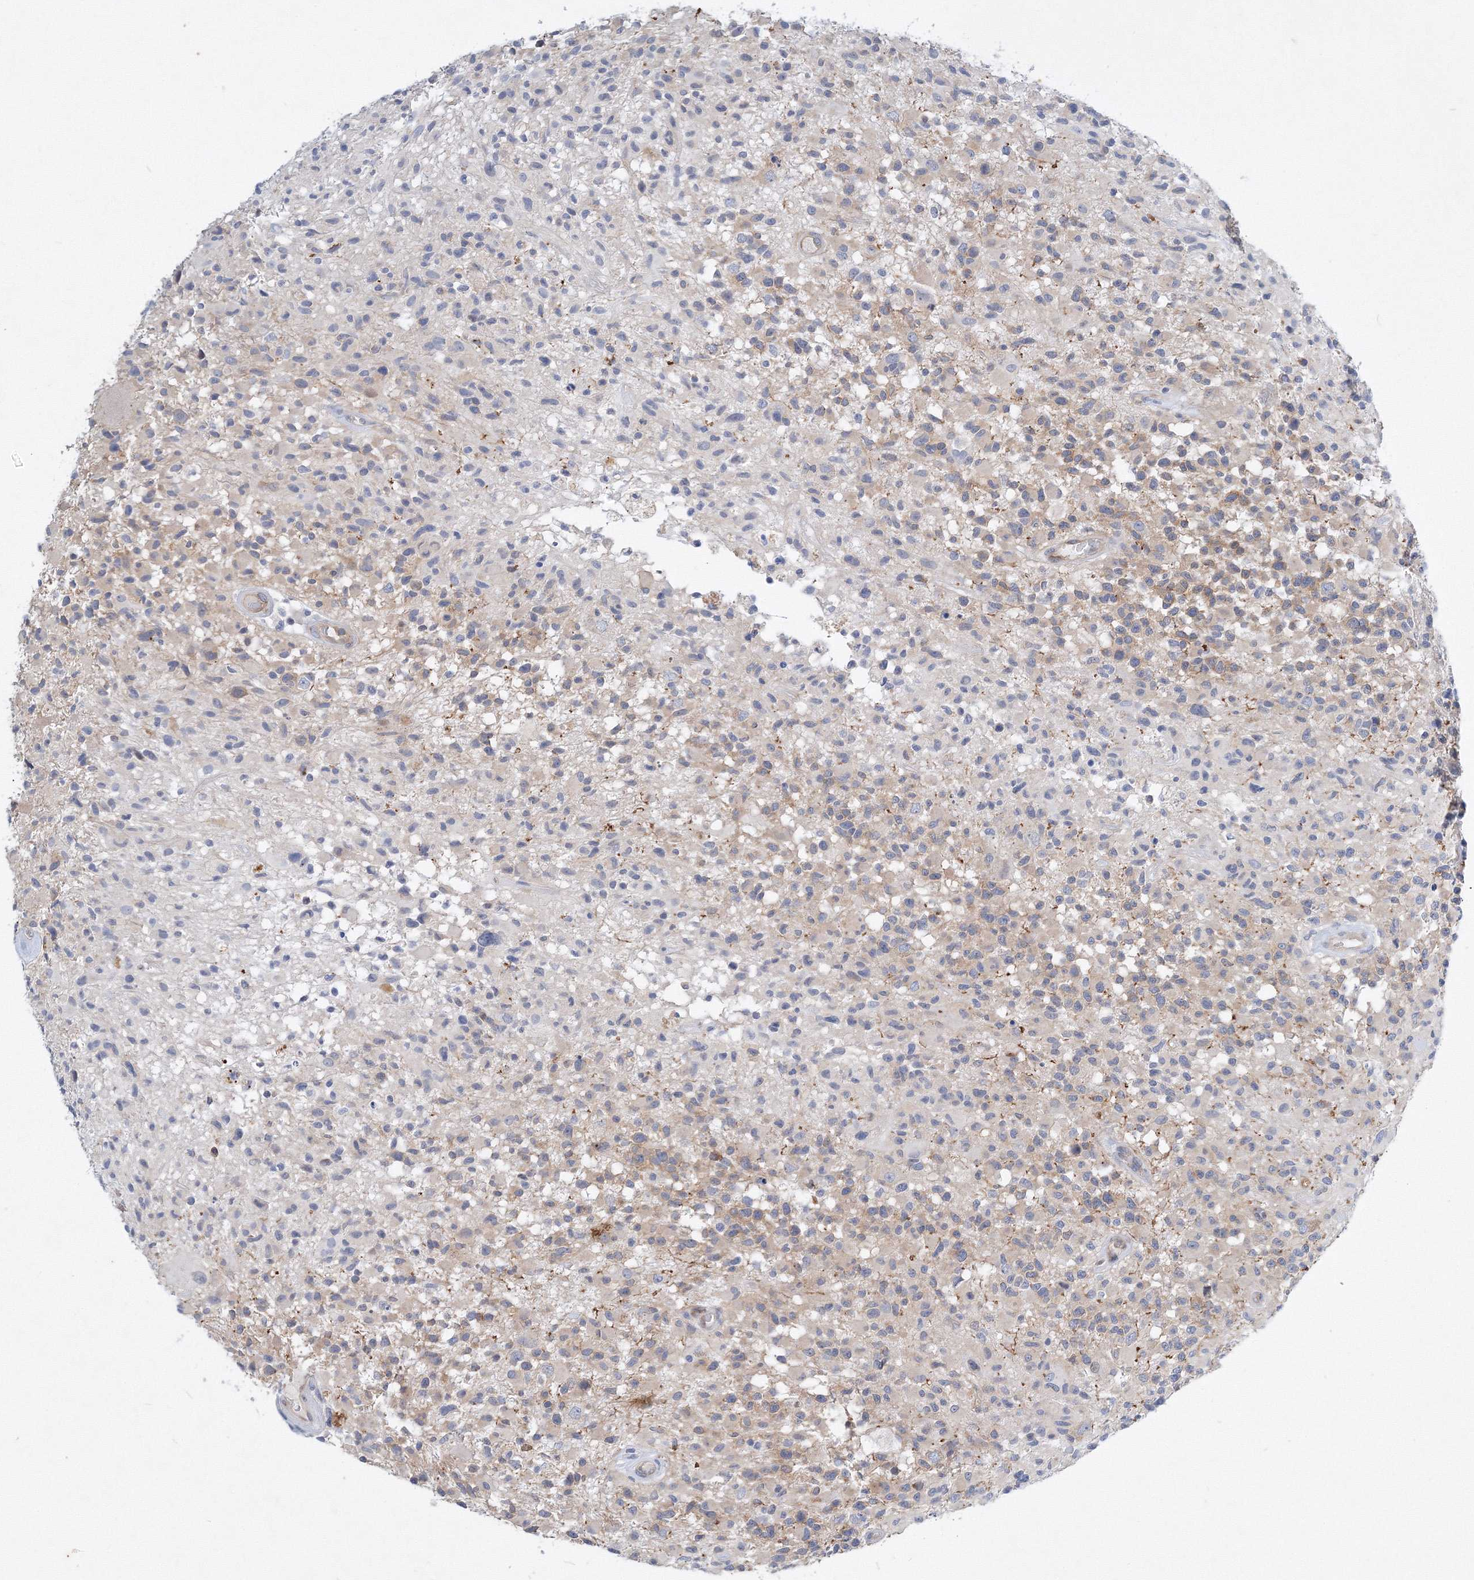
{"staining": {"intensity": "negative", "quantity": "none", "location": "none"}, "tissue": "glioma", "cell_type": "Tumor cells", "image_type": "cancer", "snomed": [{"axis": "morphology", "description": "Glioma, malignant, High grade"}, {"axis": "morphology", "description": "Glioblastoma, NOS"}, {"axis": "topography", "description": "Brain"}], "caption": "Human glioma stained for a protein using immunohistochemistry (IHC) shows no expression in tumor cells.", "gene": "TANC1", "patient": {"sex": "male", "age": 60}}